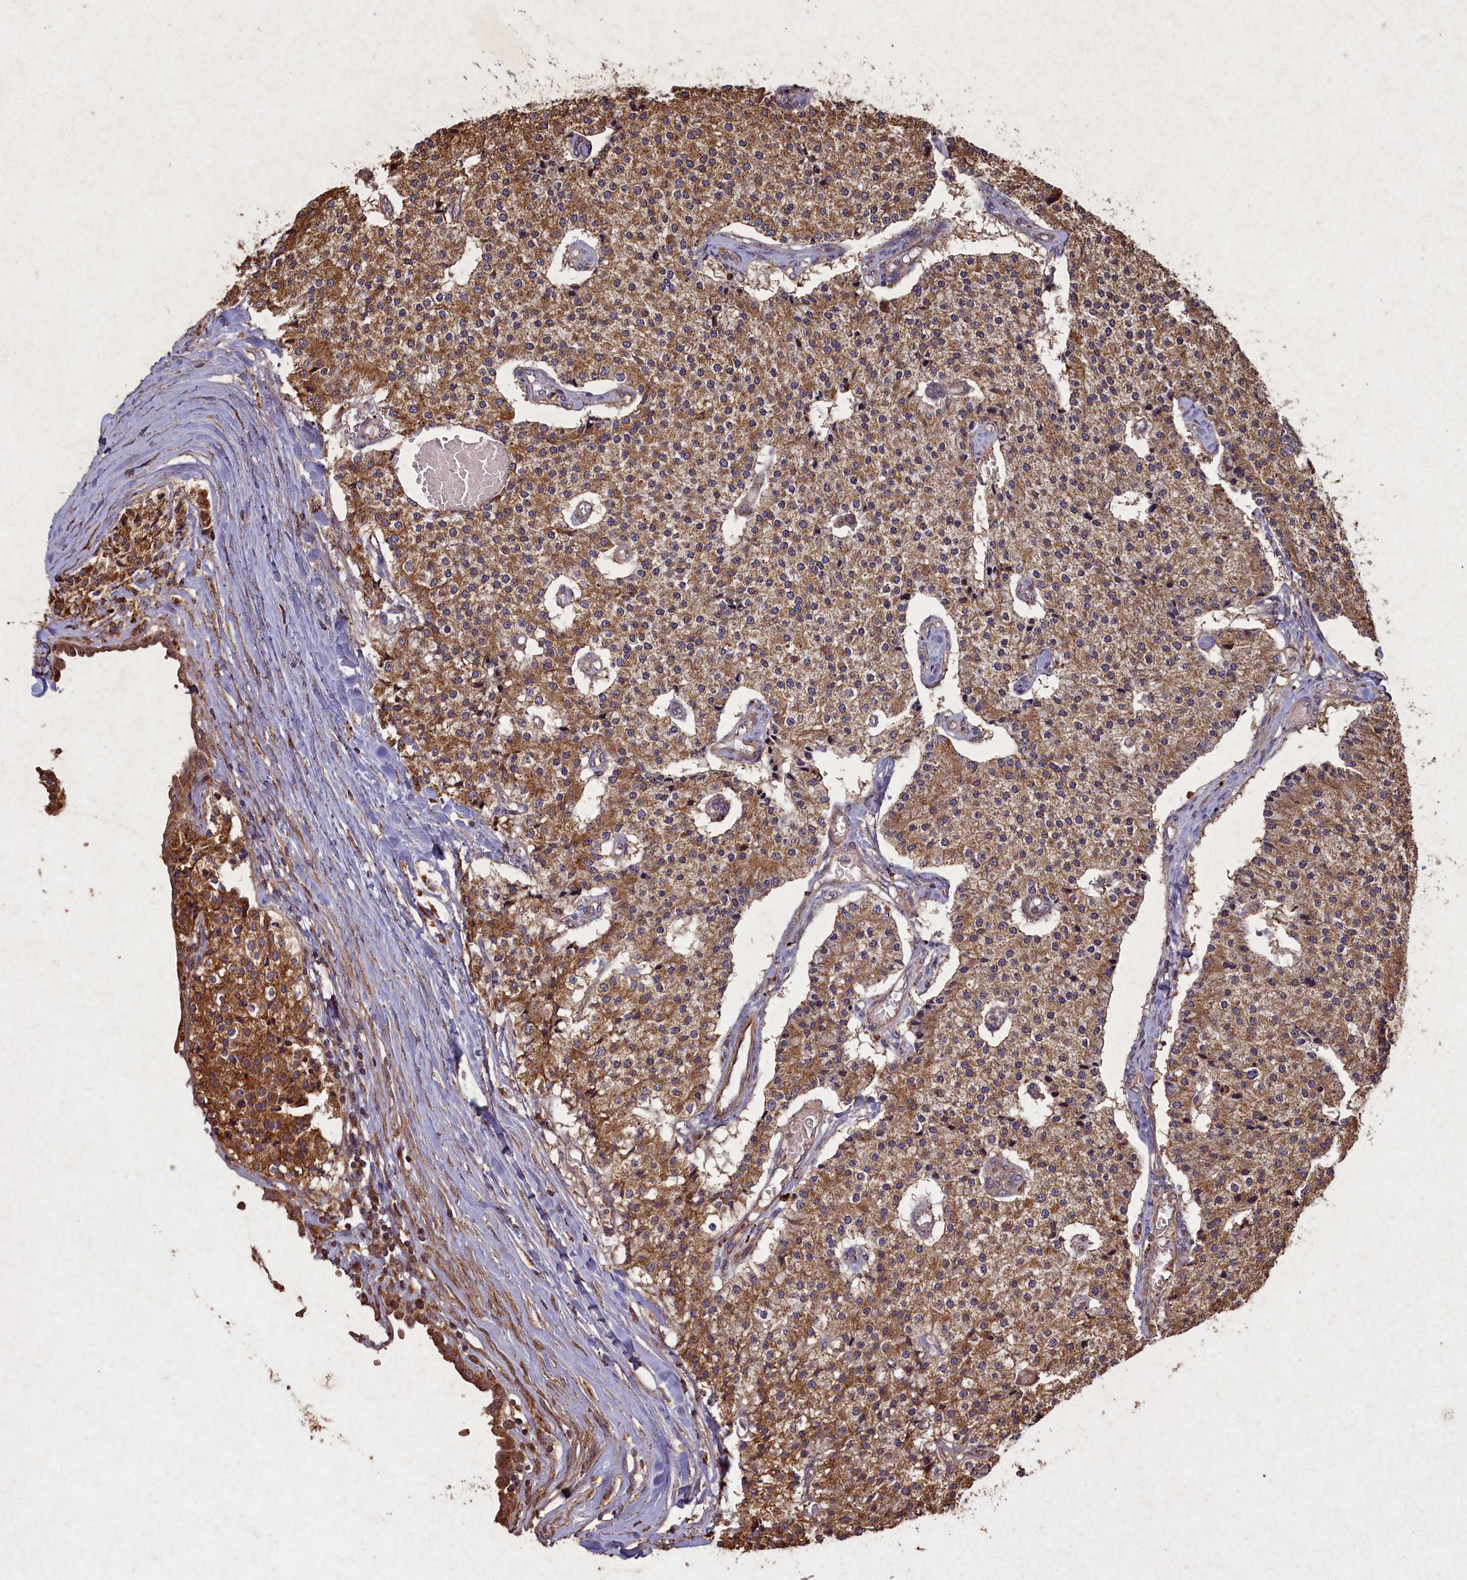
{"staining": {"intensity": "moderate", "quantity": ">75%", "location": "cytoplasmic/membranous"}, "tissue": "carcinoid", "cell_type": "Tumor cells", "image_type": "cancer", "snomed": [{"axis": "morphology", "description": "Carcinoid, malignant, NOS"}, {"axis": "topography", "description": "Colon"}], "caption": "Immunohistochemistry (IHC) micrograph of neoplastic tissue: human carcinoid (malignant) stained using immunohistochemistry (IHC) displays medium levels of moderate protein expression localized specifically in the cytoplasmic/membranous of tumor cells, appearing as a cytoplasmic/membranous brown color.", "gene": "CIAO2B", "patient": {"sex": "female", "age": 52}}